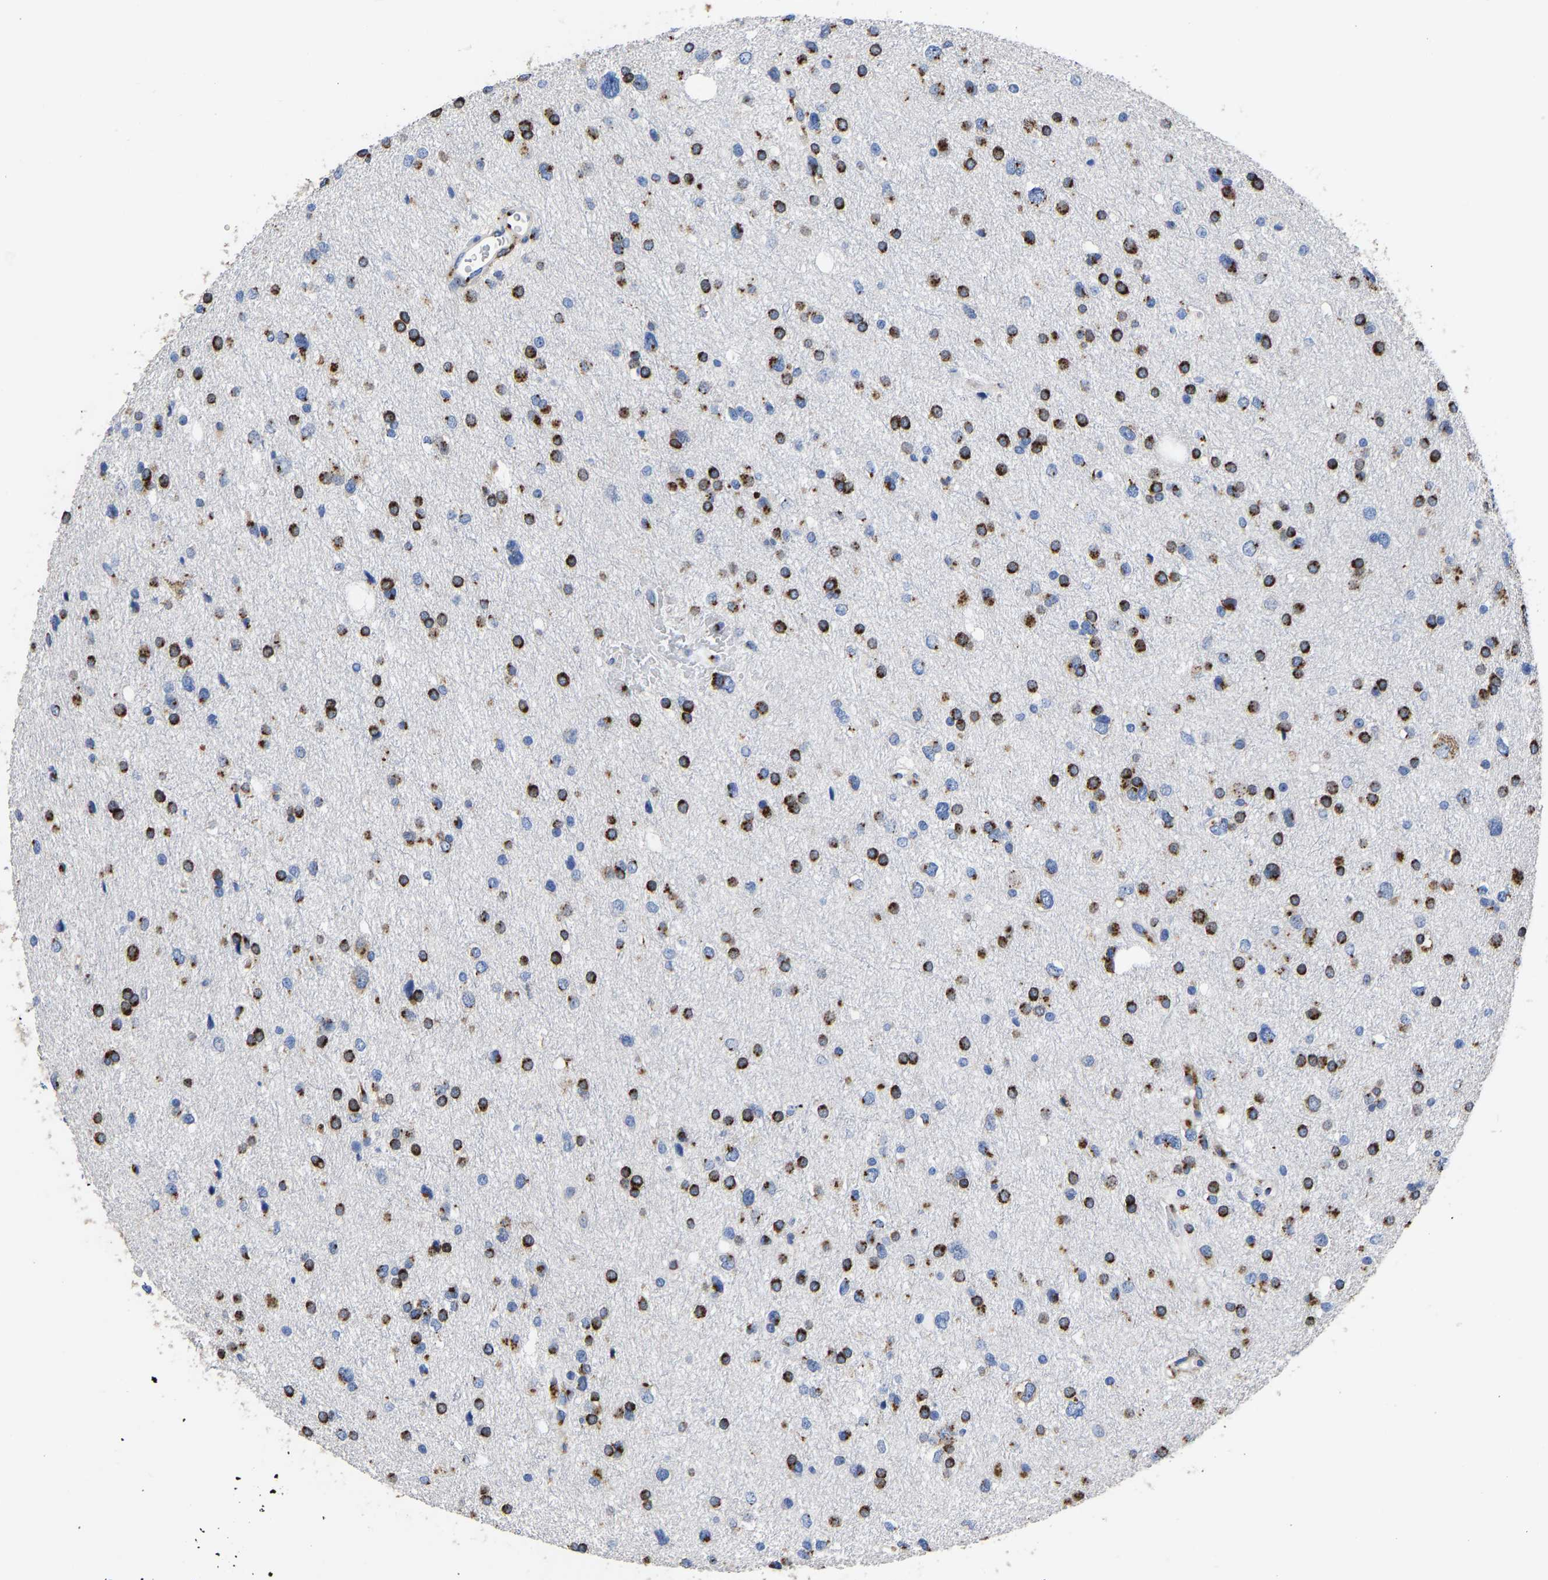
{"staining": {"intensity": "strong", "quantity": ">75%", "location": "cytoplasmic/membranous"}, "tissue": "glioma", "cell_type": "Tumor cells", "image_type": "cancer", "snomed": [{"axis": "morphology", "description": "Glioma, malignant, Low grade"}, {"axis": "topography", "description": "Brain"}], "caption": "Malignant low-grade glioma tissue displays strong cytoplasmic/membranous staining in about >75% of tumor cells, visualized by immunohistochemistry.", "gene": "TMEM87A", "patient": {"sex": "female", "age": 37}}